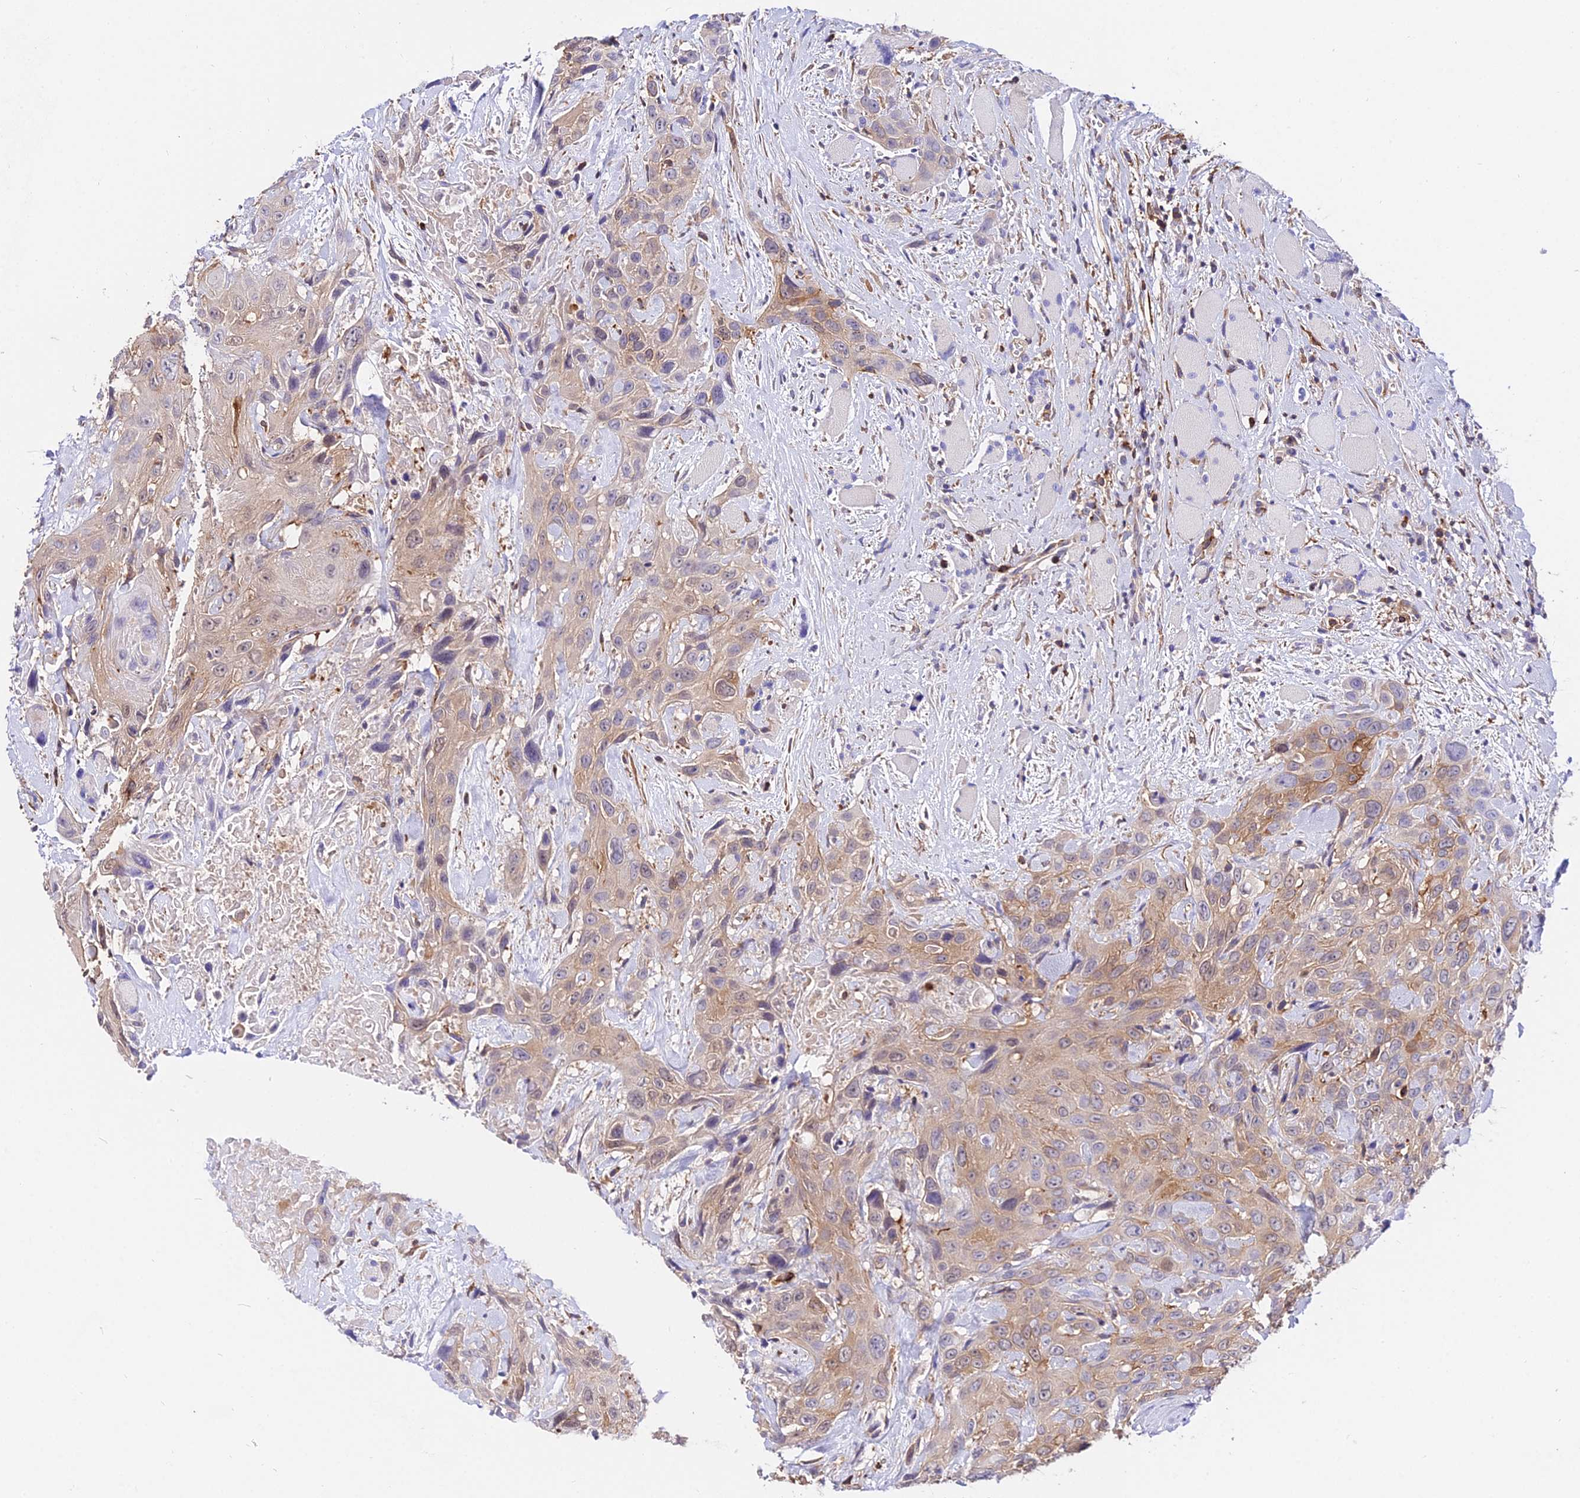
{"staining": {"intensity": "weak", "quantity": "25%-75%", "location": "cytoplasmic/membranous,nuclear"}, "tissue": "head and neck cancer", "cell_type": "Tumor cells", "image_type": "cancer", "snomed": [{"axis": "morphology", "description": "Squamous cell carcinoma, NOS"}, {"axis": "topography", "description": "Head-Neck"}], "caption": "IHC of human head and neck squamous cell carcinoma reveals low levels of weak cytoplasmic/membranous and nuclear expression in approximately 25%-75% of tumor cells. (Brightfield microscopy of DAB IHC at high magnification).", "gene": "CSRP1", "patient": {"sex": "male", "age": 81}}